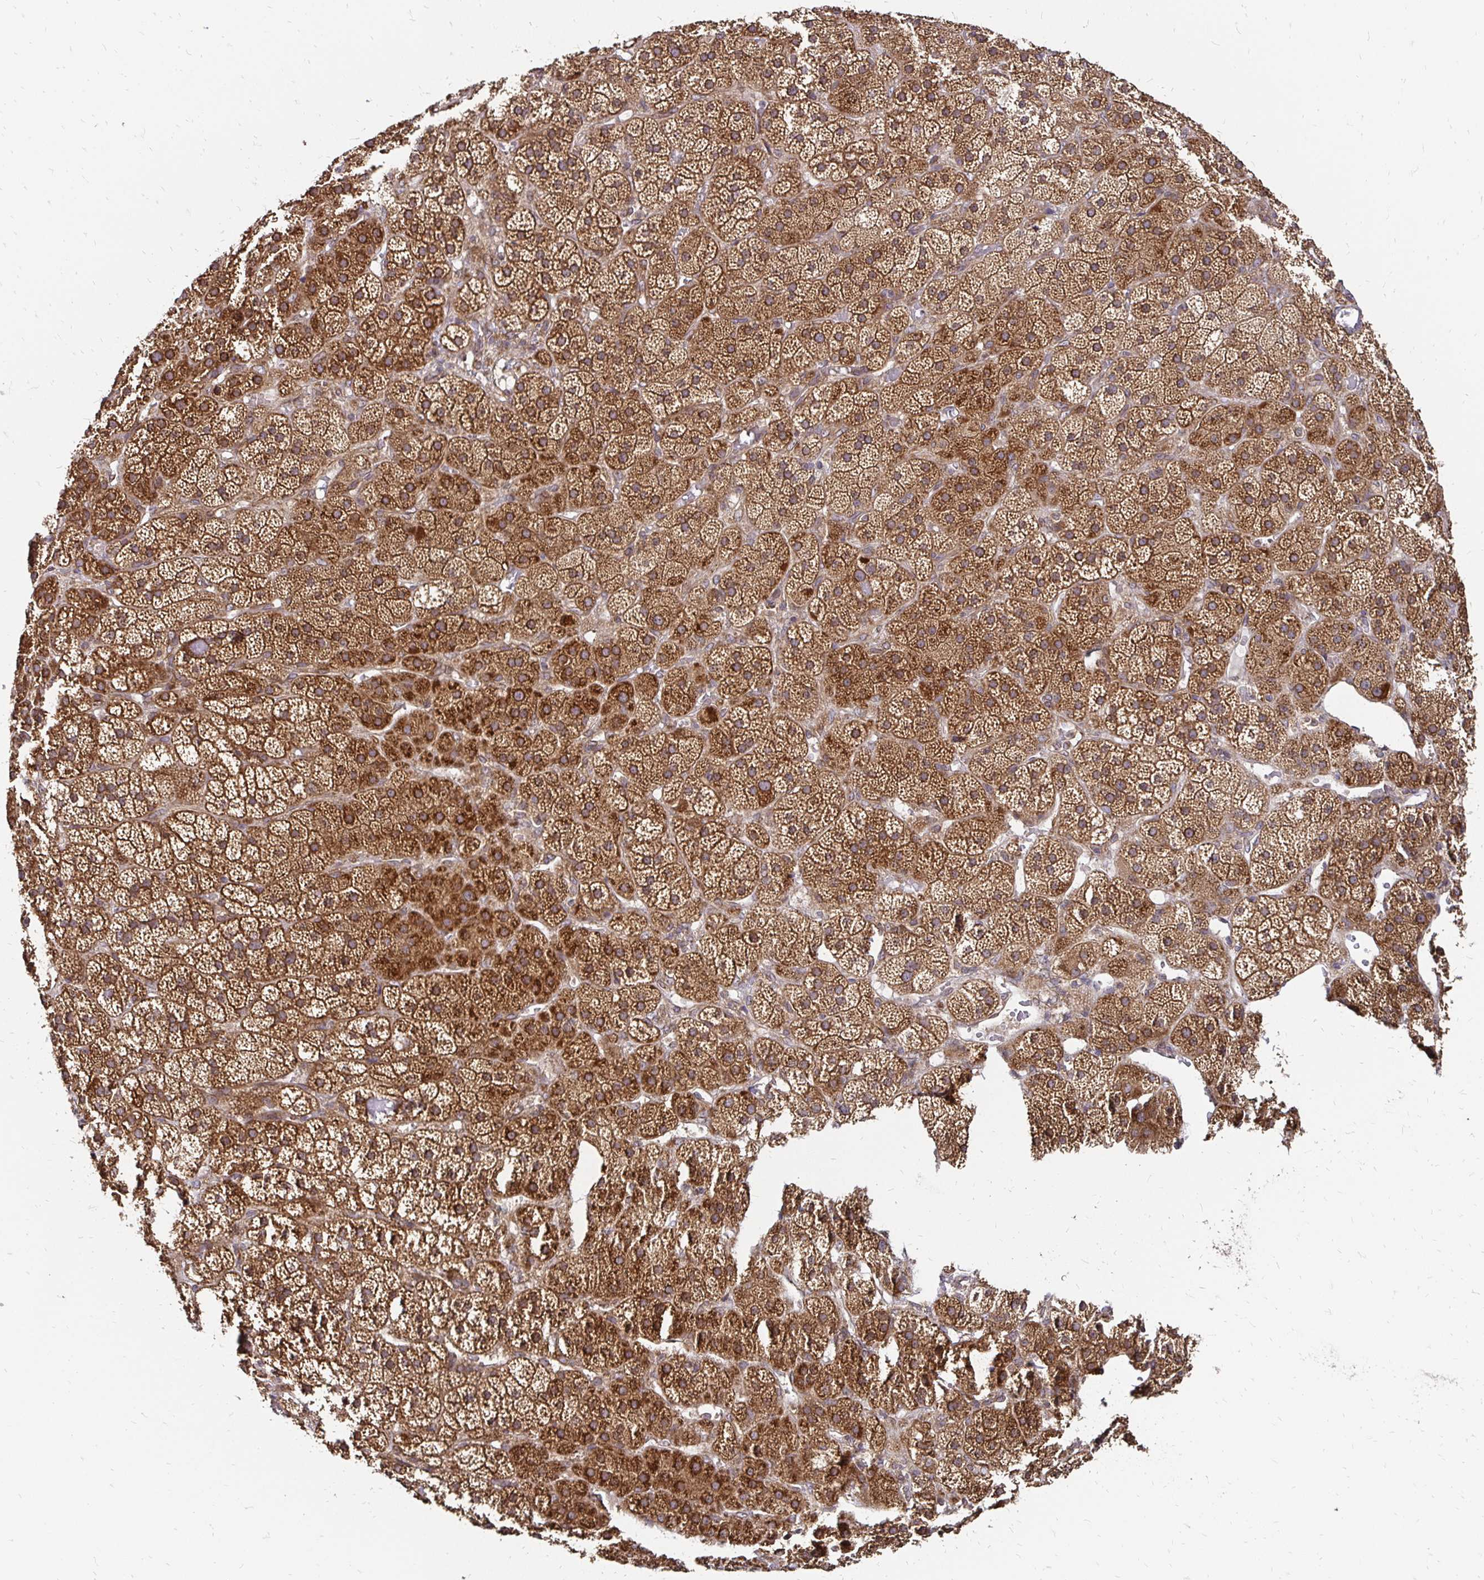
{"staining": {"intensity": "strong", "quantity": ">75%", "location": "cytoplasmic/membranous"}, "tissue": "adrenal gland", "cell_type": "Glandular cells", "image_type": "normal", "snomed": [{"axis": "morphology", "description": "Normal tissue, NOS"}, {"axis": "topography", "description": "Adrenal gland"}], "caption": "Glandular cells show strong cytoplasmic/membranous expression in approximately >75% of cells in benign adrenal gland. The protein is stained brown, and the nuclei are stained in blue (DAB (3,3'-diaminobenzidine) IHC with brightfield microscopy, high magnification).", "gene": "ZW10", "patient": {"sex": "male", "age": 57}}